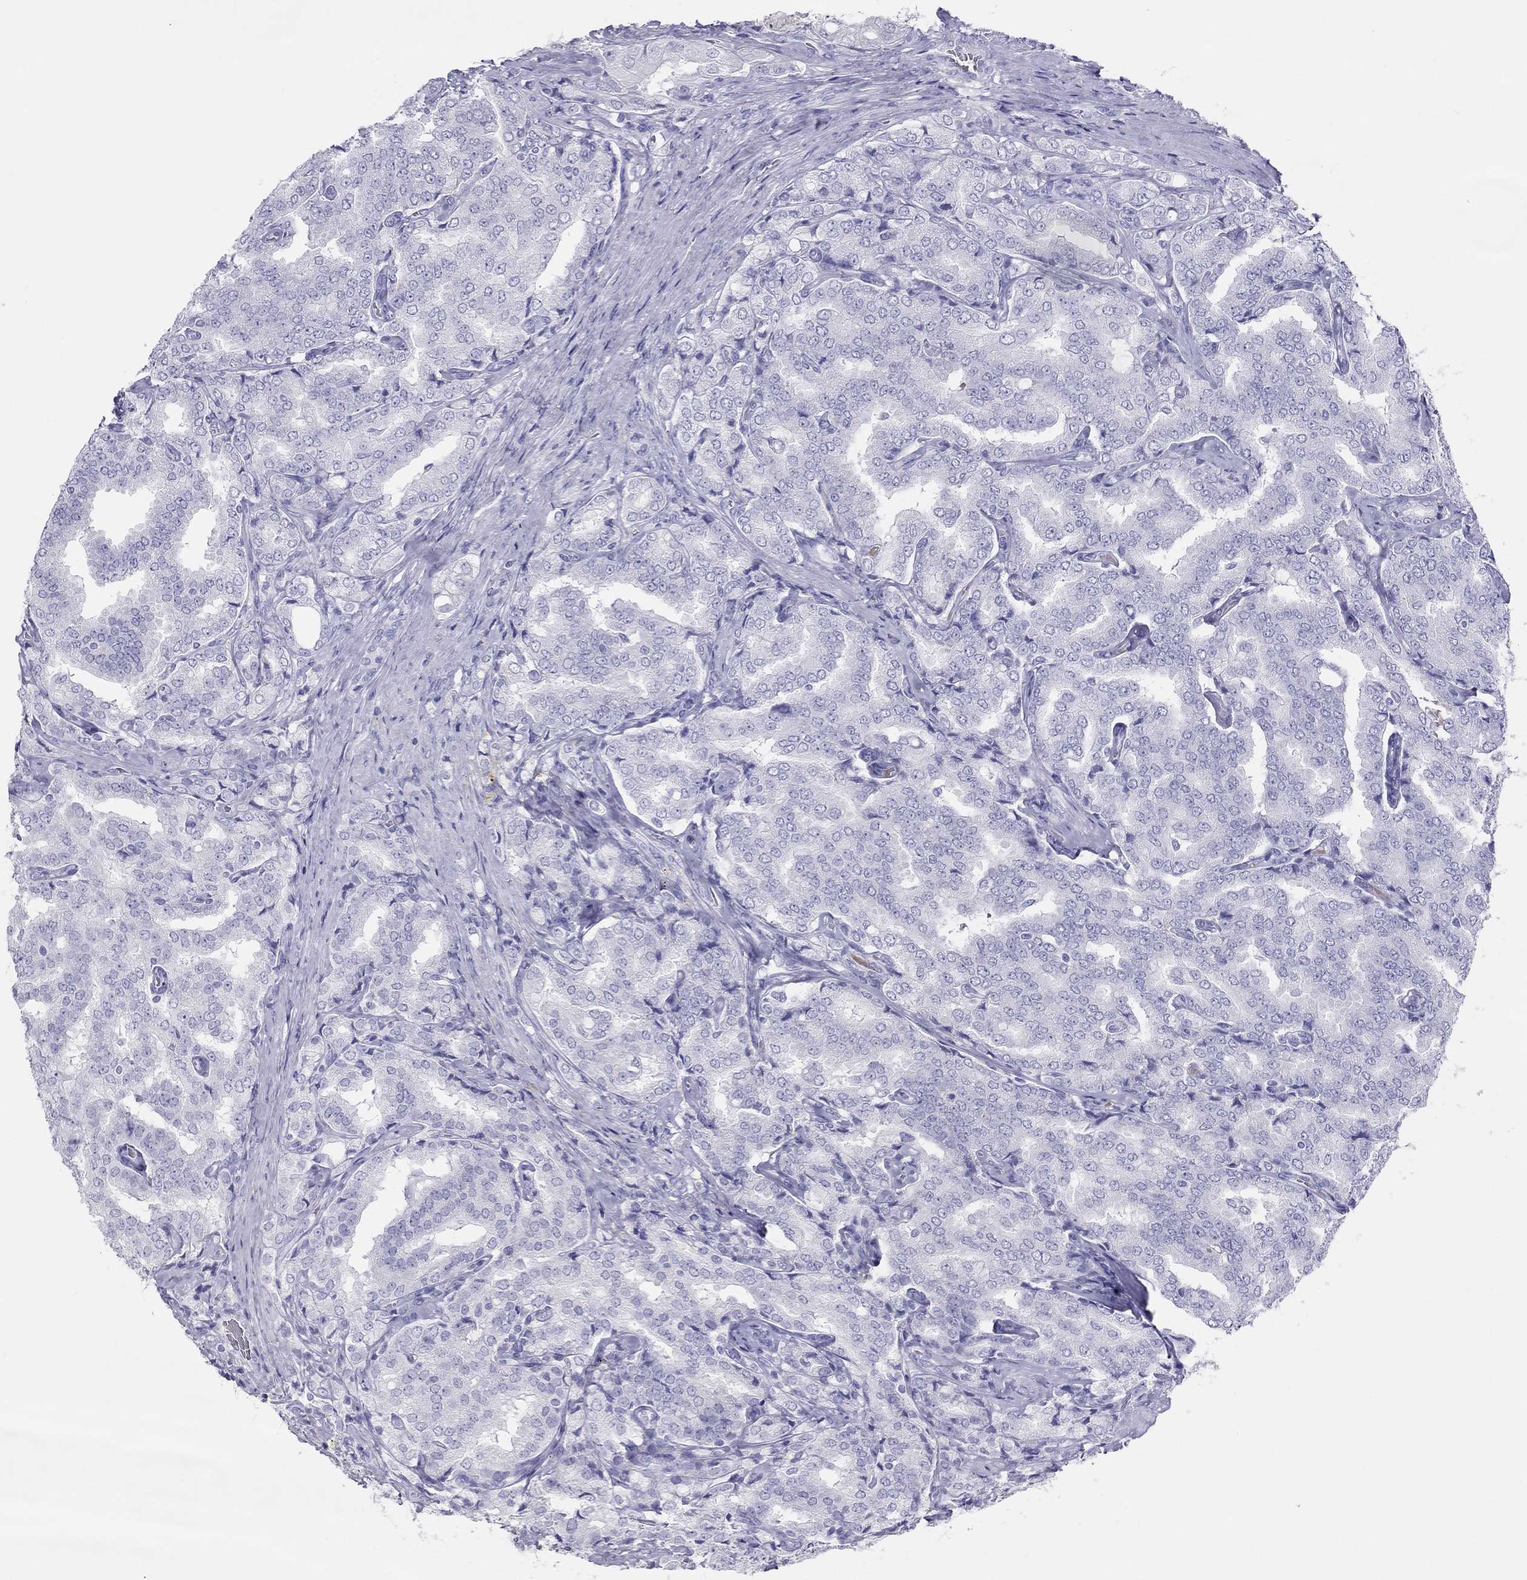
{"staining": {"intensity": "negative", "quantity": "none", "location": "none"}, "tissue": "prostate cancer", "cell_type": "Tumor cells", "image_type": "cancer", "snomed": [{"axis": "morphology", "description": "Adenocarcinoma, NOS"}, {"axis": "topography", "description": "Prostate"}], "caption": "A photomicrograph of prostate adenocarcinoma stained for a protein demonstrates no brown staining in tumor cells.", "gene": "TSHB", "patient": {"sex": "male", "age": 65}}